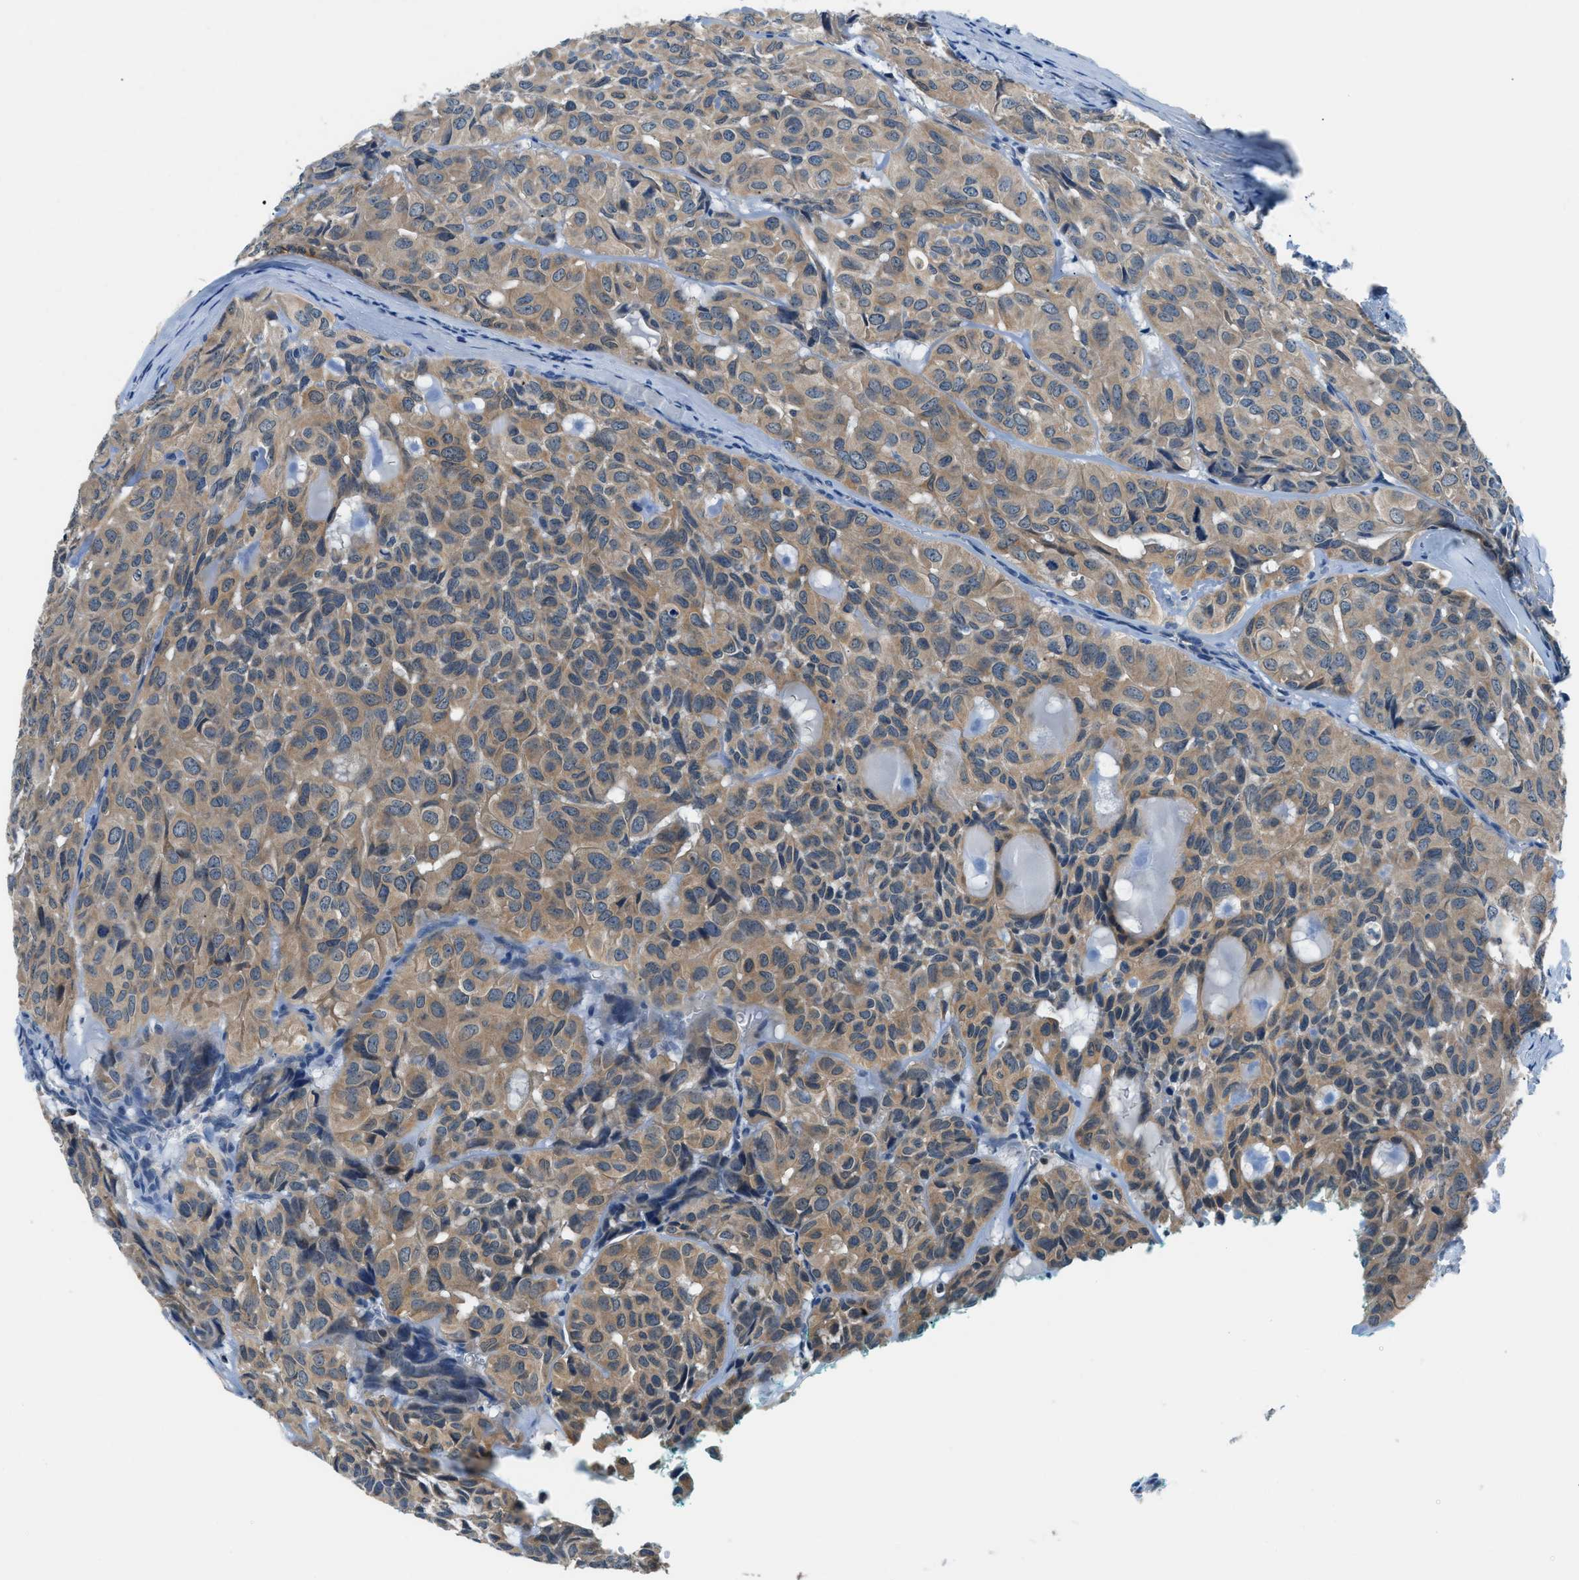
{"staining": {"intensity": "weak", "quantity": ">75%", "location": "cytoplasmic/membranous"}, "tissue": "head and neck cancer", "cell_type": "Tumor cells", "image_type": "cancer", "snomed": [{"axis": "morphology", "description": "Adenocarcinoma, NOS"}, {"axis": "topography", "description": "Salivary gland, NOS"}, {"axis": "topography", "description": "Head-Neck"}], "caption": "DAB (3,3'-diaminobenzidine) immunohistochemical staining of human head and neck cancer (adenocarcinoma) demonstrates weak cytoplasmic/membranous protein staining in approximately >75% of tumor cells.", "gene": "ACP1", "patient": {"sex": "female", "age": 76}}